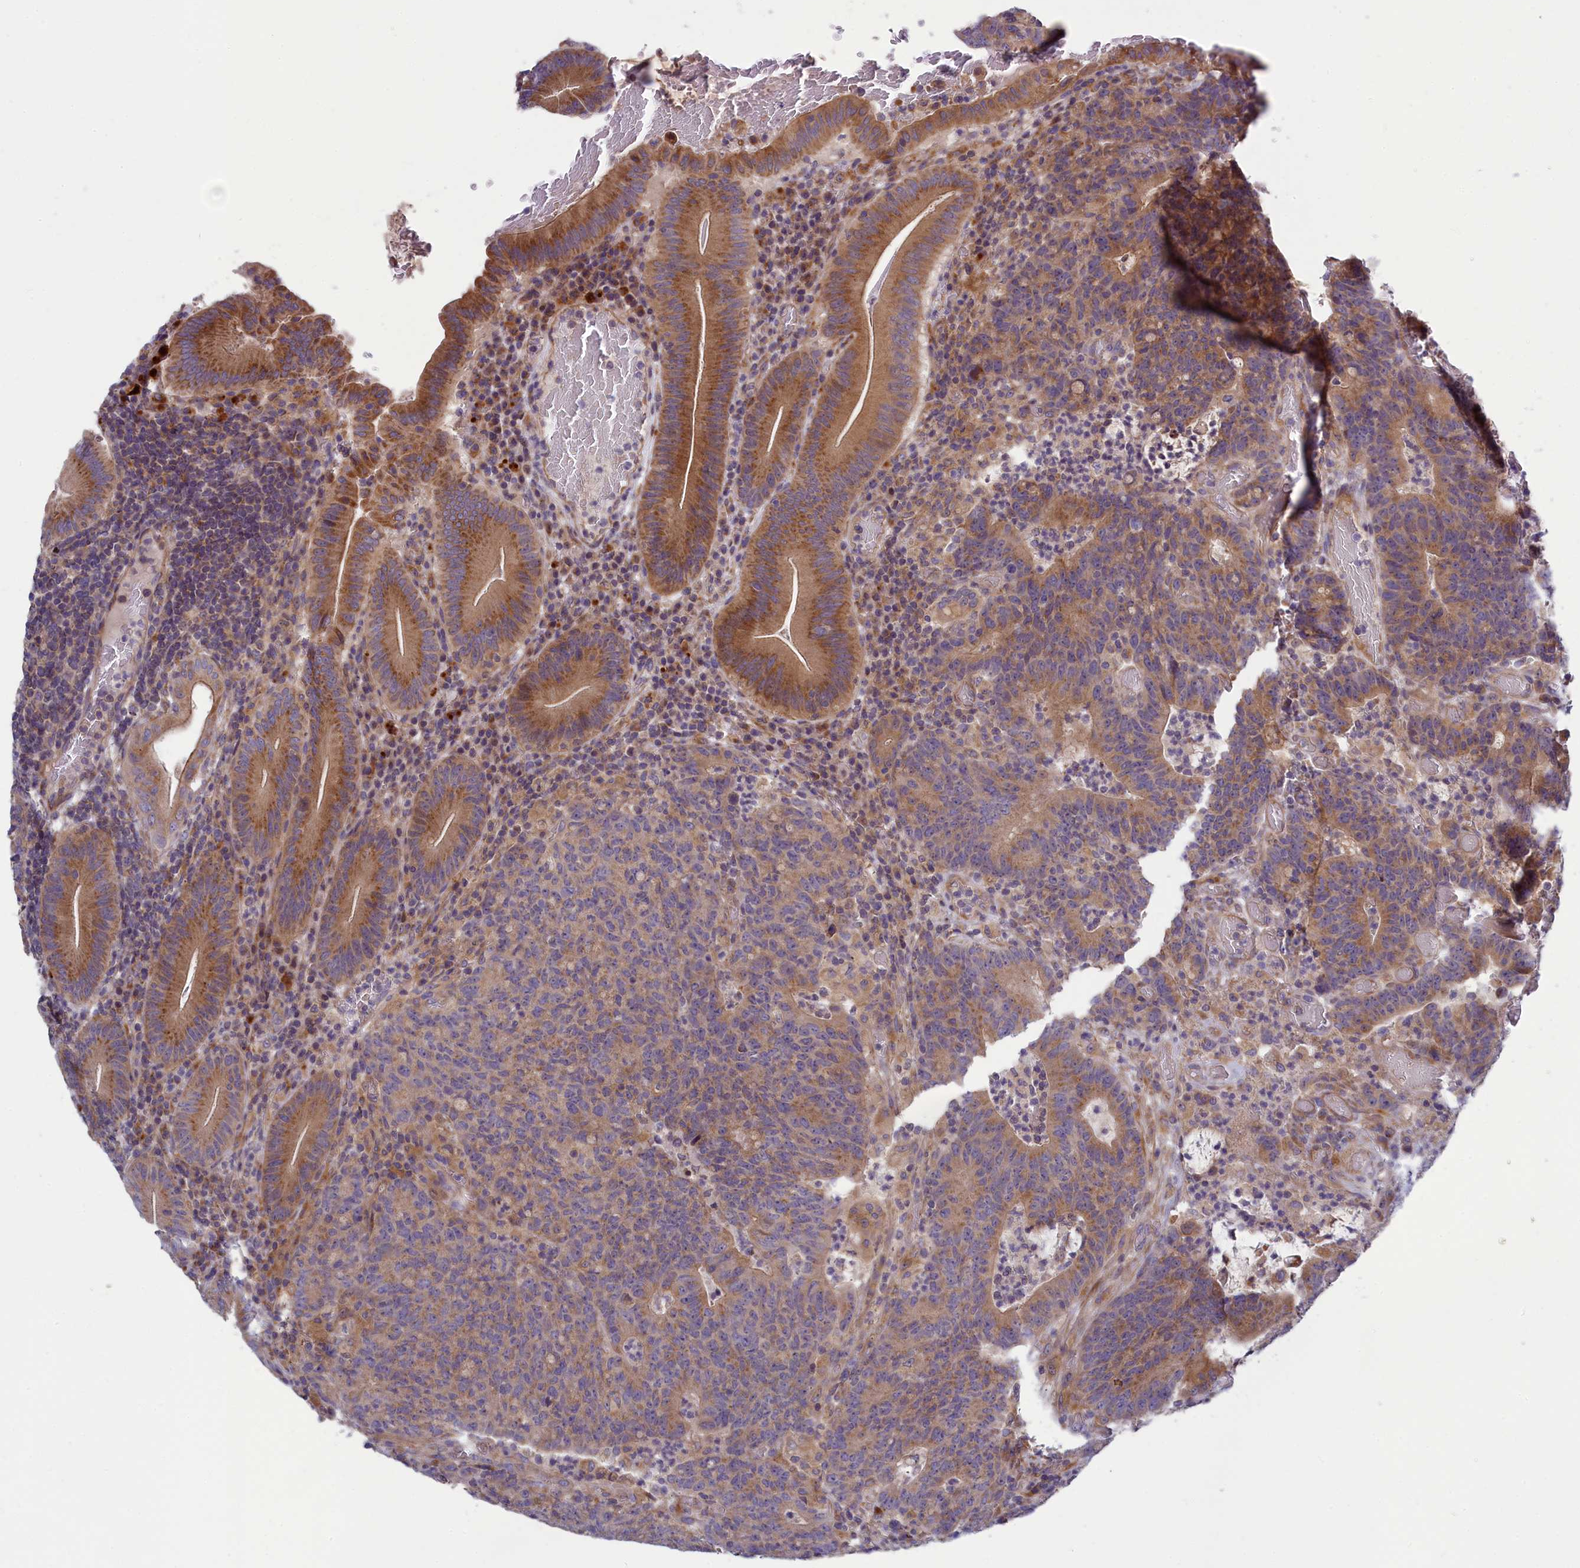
{"staining": {"intensity": "moderate", "quantity": ">75%", "location": "cytoplasmic/membranous"}, "tissue": "colorectal cancer", "cell_type": "Tumor cells", "image_type": "cancer", "snomed": [{"axis": "morphology", "description": "Normal tissue, NOS"}, {"axis": "morphology", "description": "Adenocarcinoma, NOS"}, {"axis": "topography", "description": "Colon"}], "caption": "Brown immunohistochemical staining in human colorectal cancer (adenocarcinoma) displays moderate cytoplasmic/membranous staining in approximately >75% of tumor cells.", "gene": "BLTP2", "patient": {"sex": "female", "age": 75}}